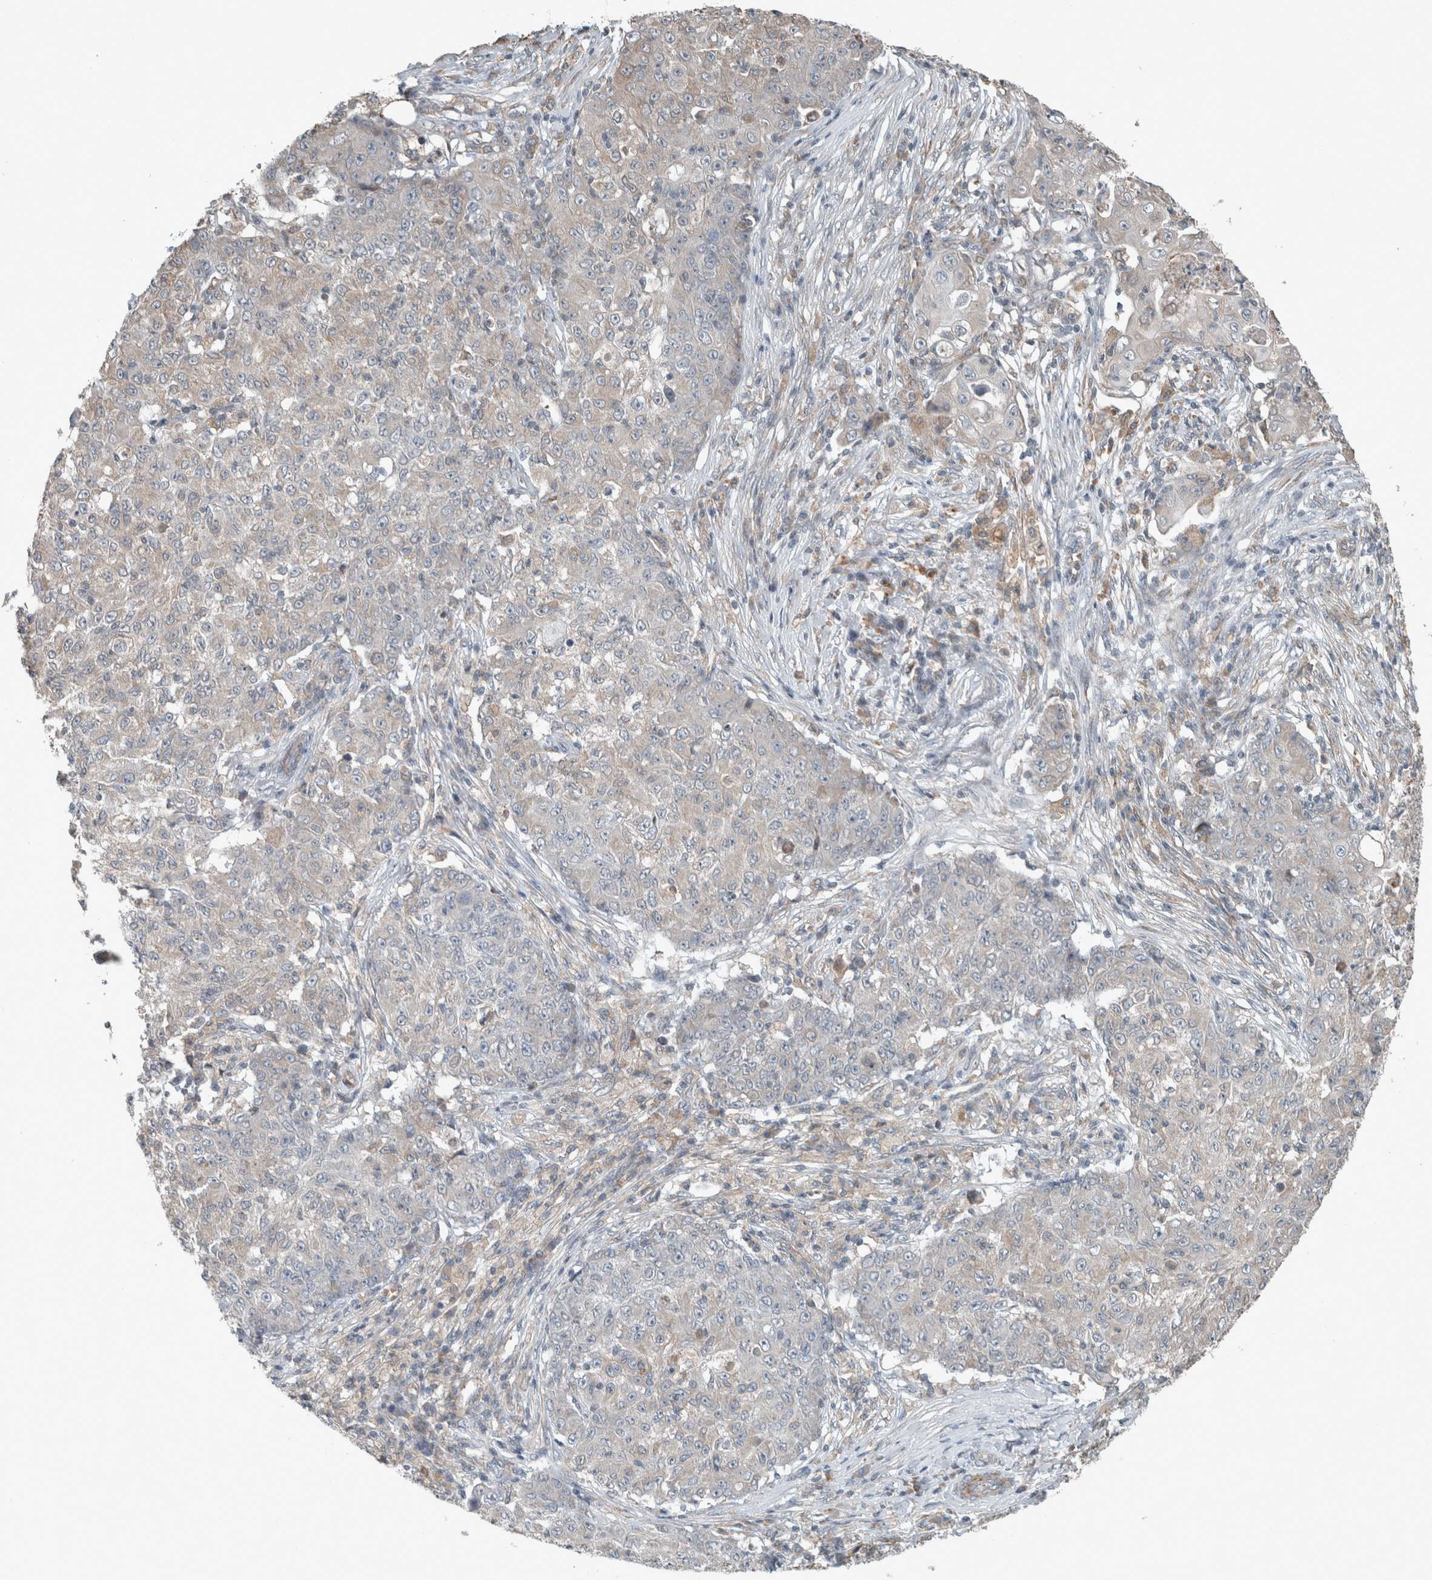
{"staining": {"intensity": "negative", "quantity": "none", "location": "none"}, "tissue": "ovarian cancer", "cell_type": "Tumor cells", "image_type": "cancer", "snomed": [{"axis": "morphology", "description": "Carcinoma, endometroid"}, {"axis": "topography", "description": "Ovary"}], "caption": "Endometroid carcinoma (ovarian) was stained to show a protein in brown. There is no significant staining in tumor cells.", "gene": "JADE2", "patient": {"sex": "female", "age": 42}}